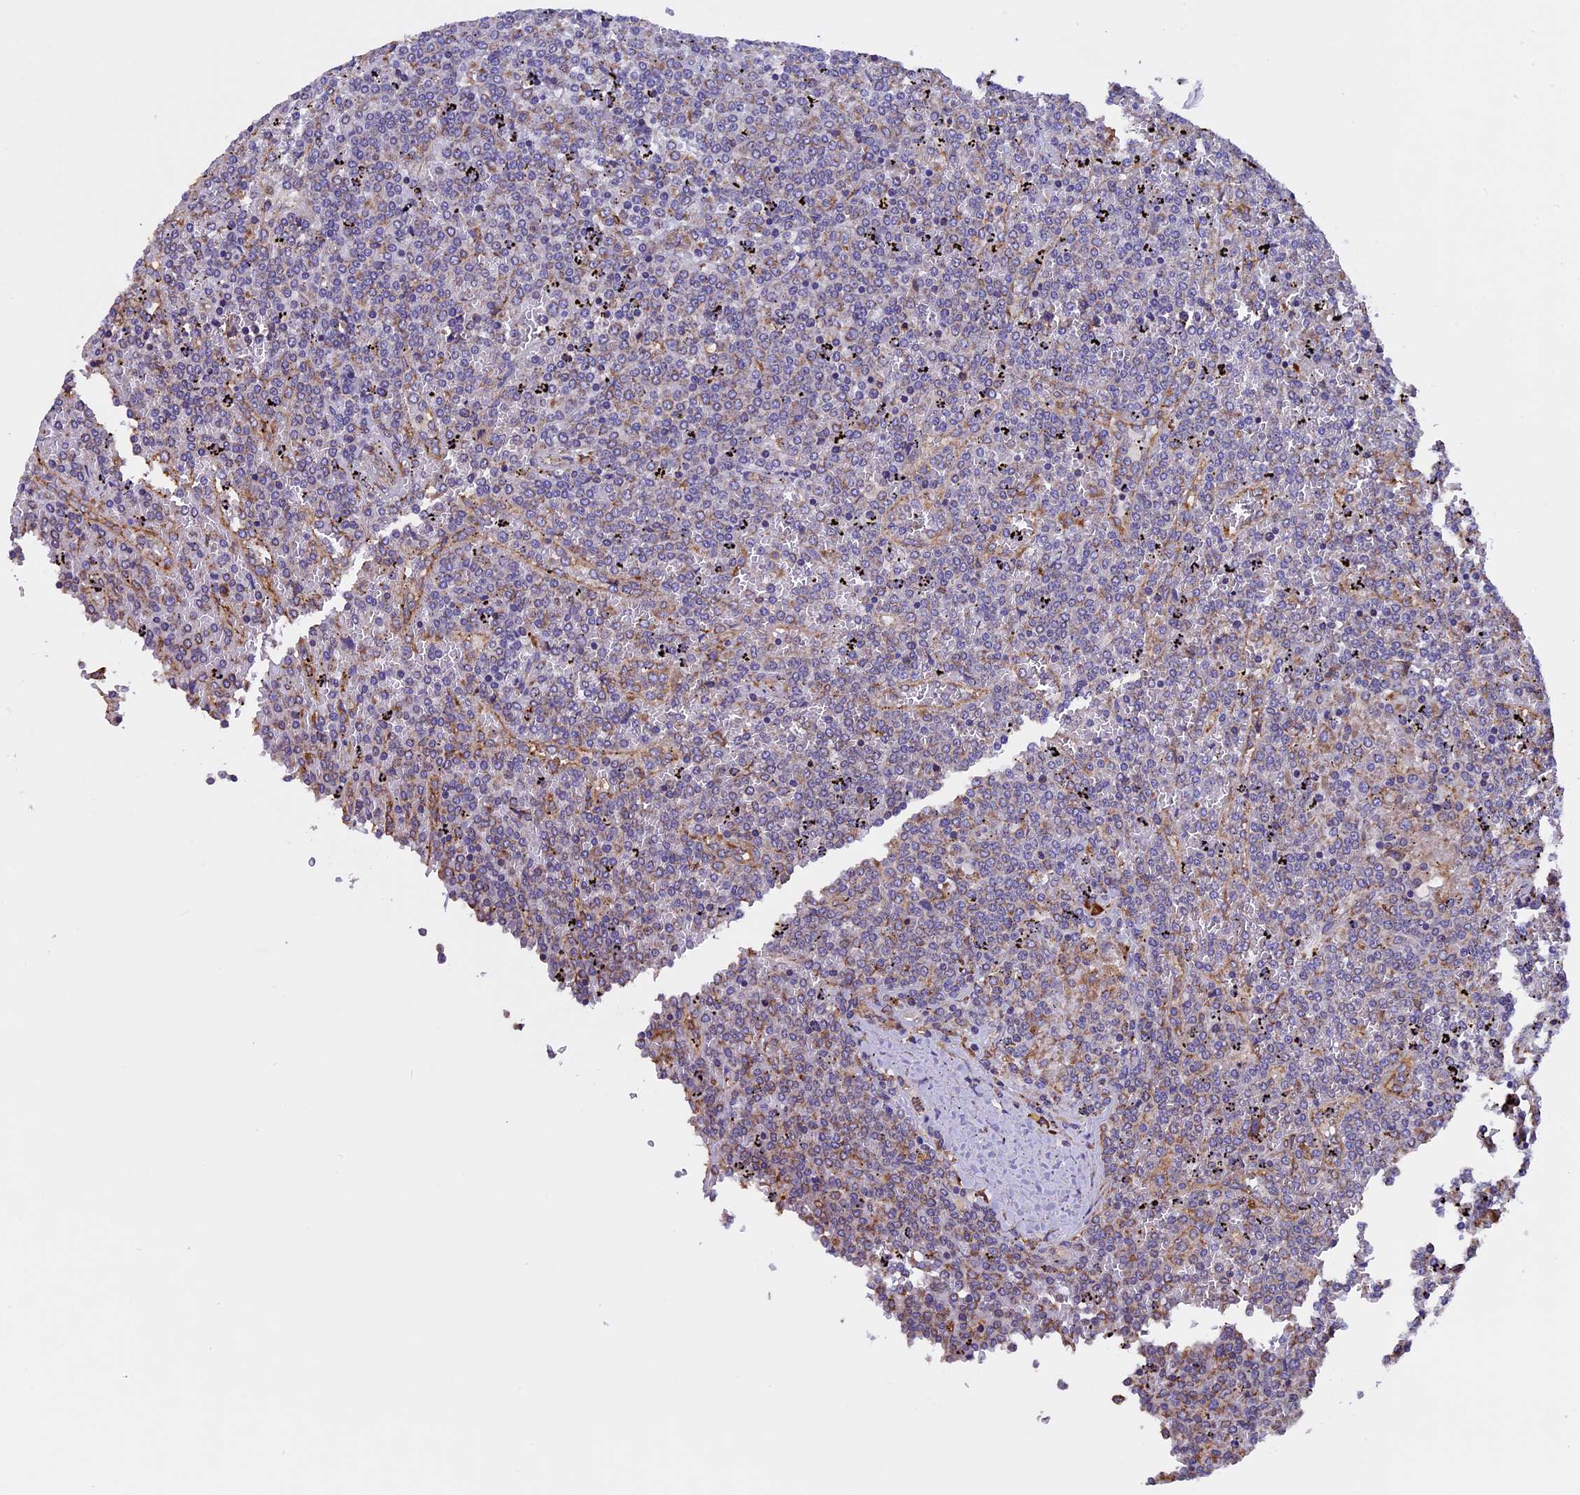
{"staining": {"intensity": "negative", "quantity": "none", "location": "none"}, "tissue": "lymphoma", "cell_type": "Tumor cells", "image_type": "cancer", "snomed": [{"axis": "morphology", "description": "Malignant lymphoma, non-Hodgkin's type, Low grade"}, {"axis": "topography", "description": "Spleen"}], "caption": "A high-resolution photomicrograph shows immunohistochemistry (IHC) staining of lymphoma, which shows no significant expression in tumor cells. (Stains: DAB (3,3'-diaminobenzidine) IHC with hematoxylin counter stain, Microscopy: brightfield microscopy at high magnification).", "gene": "BTBD3", "patient": {"sex": "female", "age": 19}}